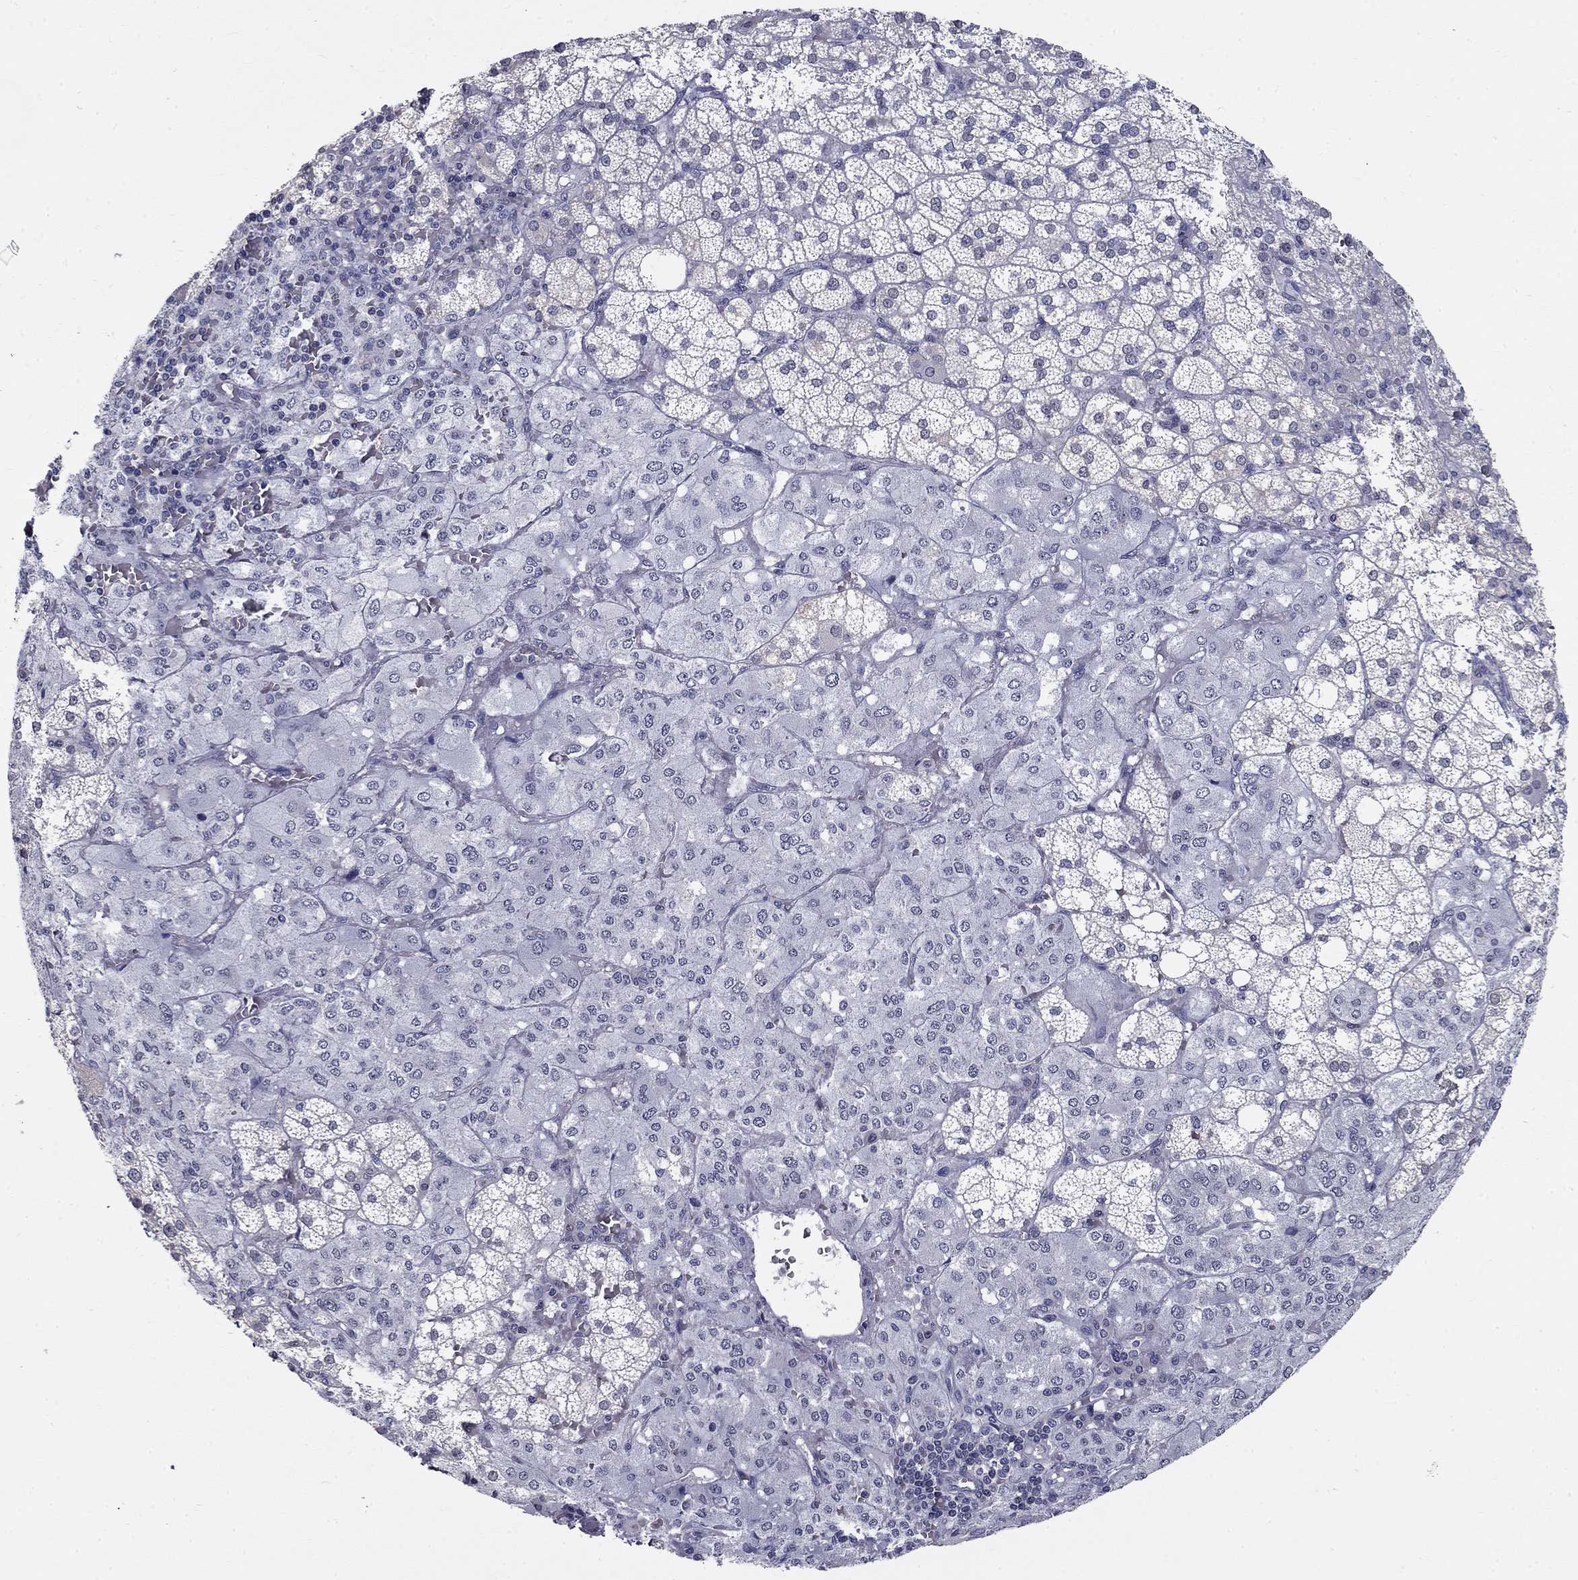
{"staining": {"intensity": "negative", "quantity": "none", "location": "none"}, "tissue": "adrenal gland", "cell_type": "Glandular cells", "image_type": "normal", "snomed": [{"axis": "morphology", "description": "Normal tissue, NOS"}, {"axis": "topography", "description": "Adrenal gland"}], "caption": "Immunohistochemical staining of benign adrenal gland demonstrates no significant positivity in glandular cells.", "gene": "C4orf19", "patient": {"sex": "male", "age": 53}}